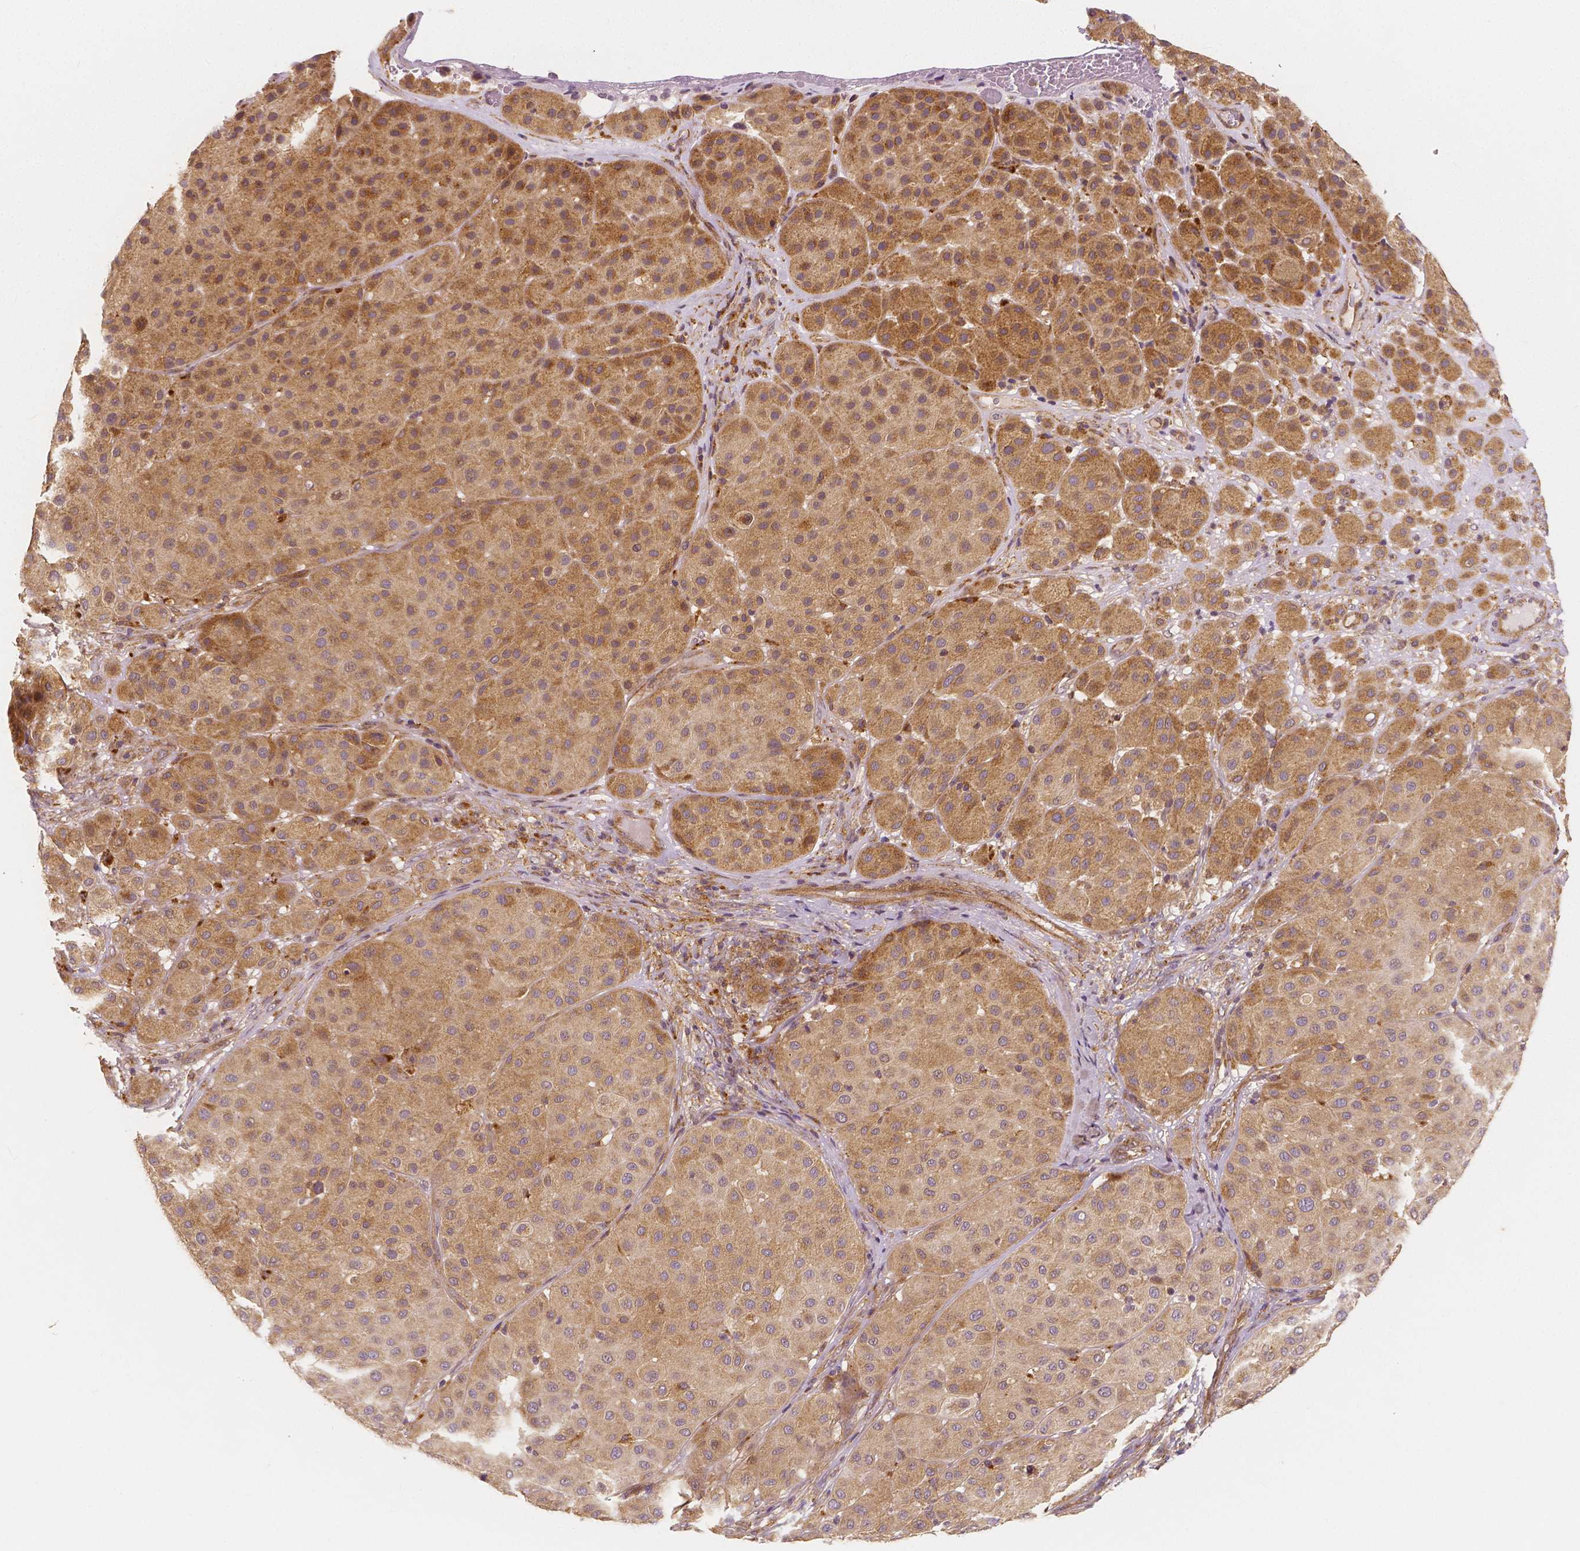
{"staining": {"intensity": "moderate", "quantity": ">75%", "location": "cytoplasmic/membranous"}, "tissue": "melanoma", "cell_type": "Tumor cells", "image_type": "cancer", "snomed": [{"axis": "morphology", "description": "Malignant melanoma, Metastatic site"}, {"axis": "topography", "description": "Smooth muscle"}], "caption": "IHC photomicrograph of melanoma stained for a protein (brown), which demonstrates medium levels of moderate cytoplasmic/membranous positivity in about >75% of tumor cells.", "gene": "SNX12", "patient": {"sex": "male", "age": 41}}